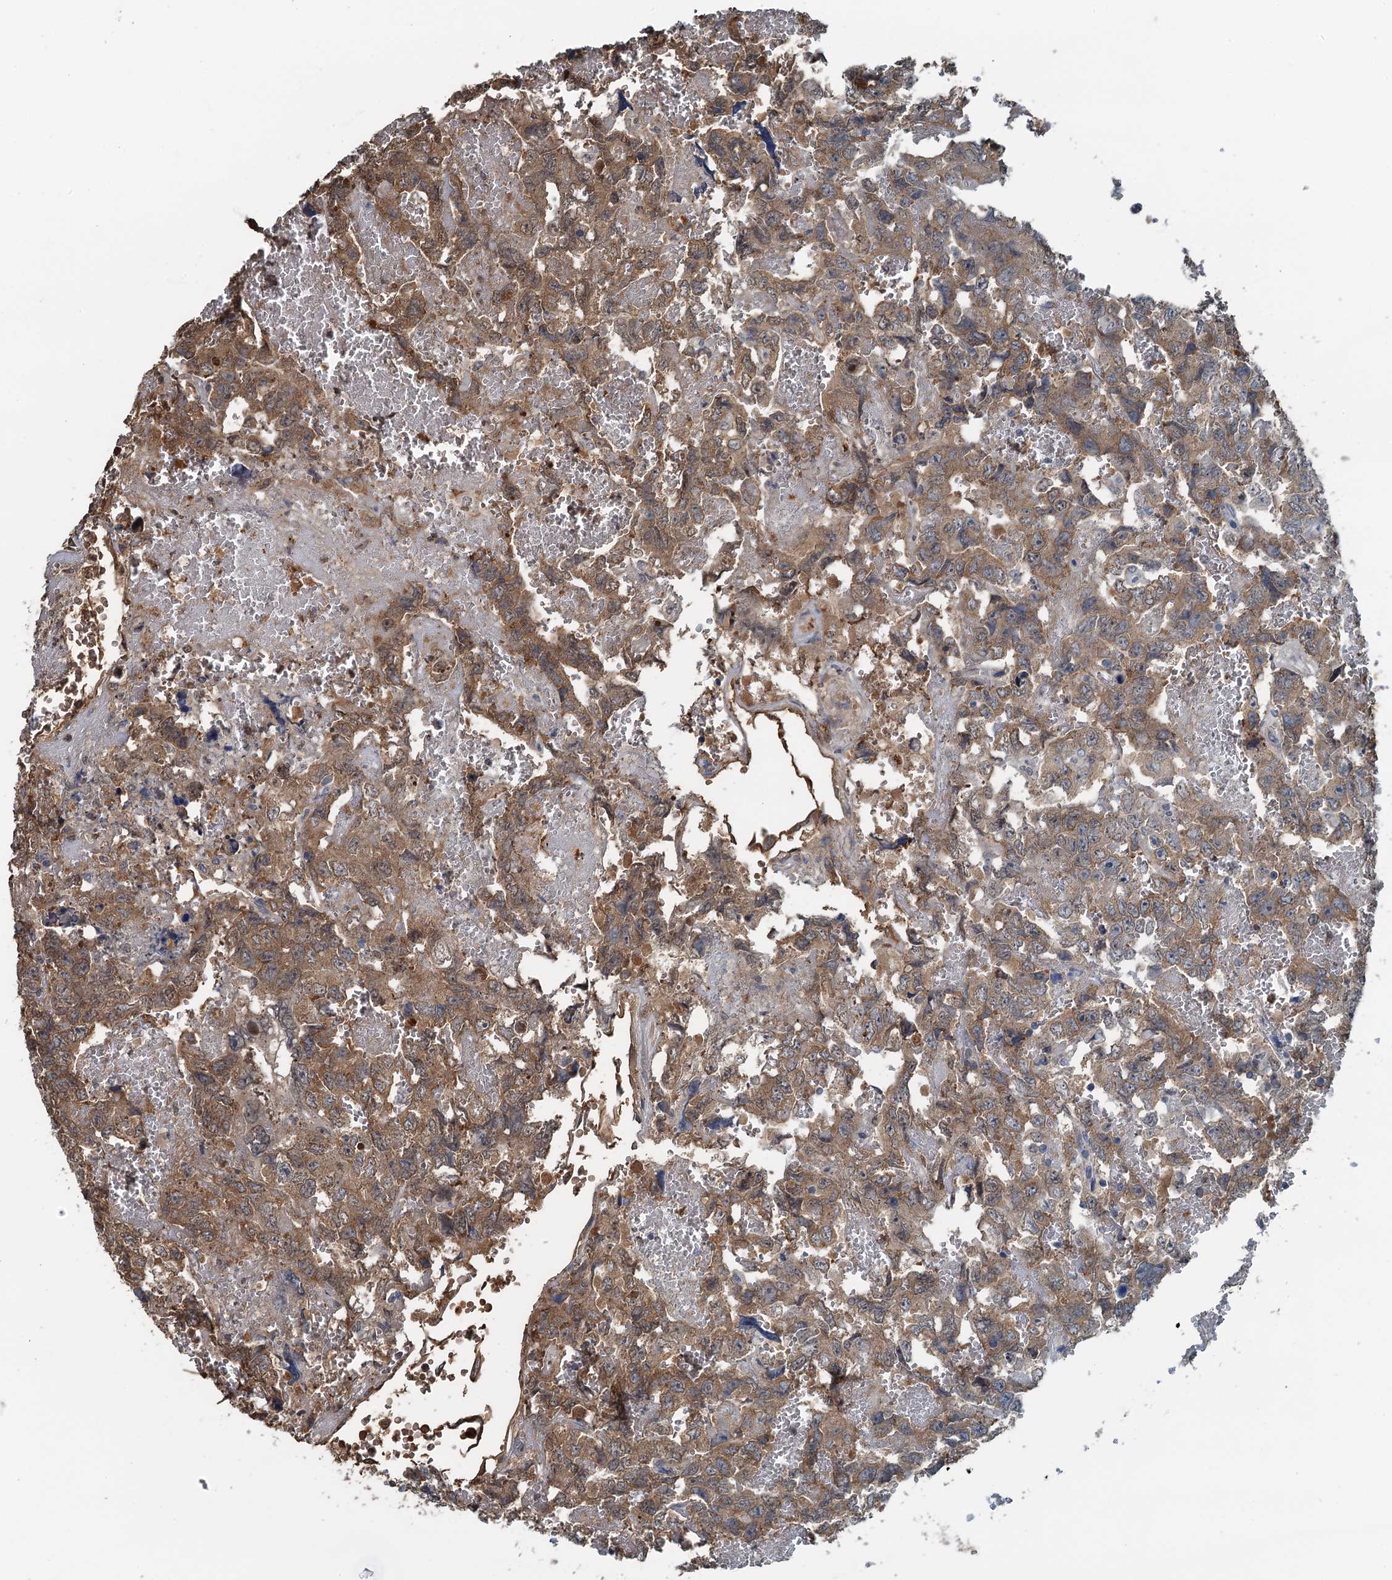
{"staining": {"intensity": "moderate", "quantity": ">75%", "location": "cytoplasmic/membranous"}, "tissue": "testis cancer", "cell_type": "Tumor cells", "image_type": "cancer", "snomed": [{"axis": "morphology", "description": "Carcinoma, Embryonal, NOS"}, {"axis": "topography", "description": "Testis"}], "caption": "About >75% of tumor cells in human testis cancer (embryonal carcinoma) exhibit moderate cytoplasmic/membranous protein staining as visualized by brown immunohistochemical staining.", "gene": "LSM14B", "patient": {"sex": "male", "age": 45}}